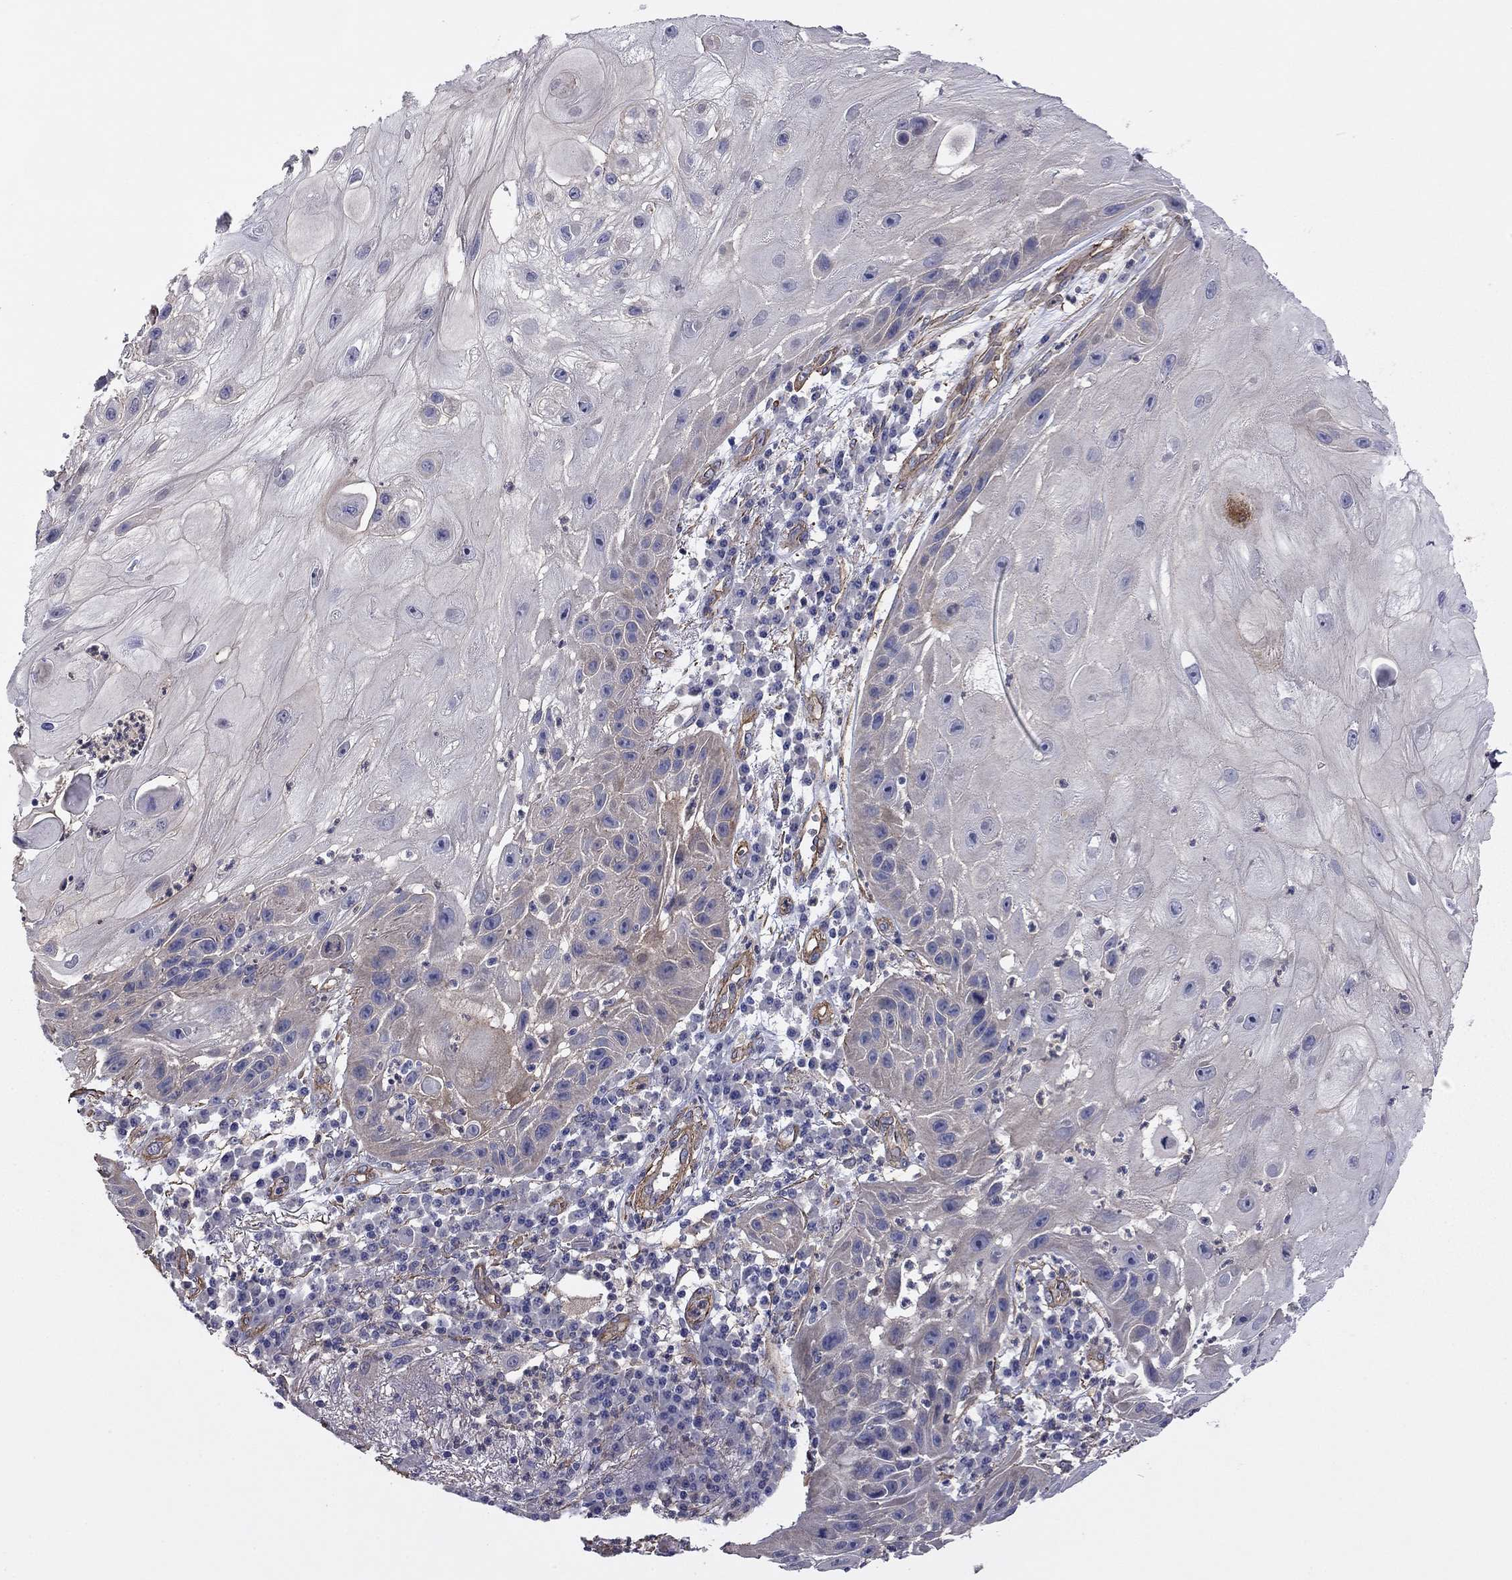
{"staining": {"intensity": "negative", "quantity": "none", "location": "none"}, "tissue": "skin cancer", "cell_type": "Tumor cells", "image_type": "cancer", "snomed": [{"axis": "morphology", "description": "Normal tissue, NOS"}, {"axis": "morphology", "description": "Squamous cell carcinoma, NOS"}, {"axis": "topography", "description": "Skin"}], "caption": "Skin squamous cell carcinoma stained for a protein using immunohistochemistry (IHC) shows no positivity tumor cells.", "gene": "TCHH", "patient": {"sex": "male", "age": 79}}